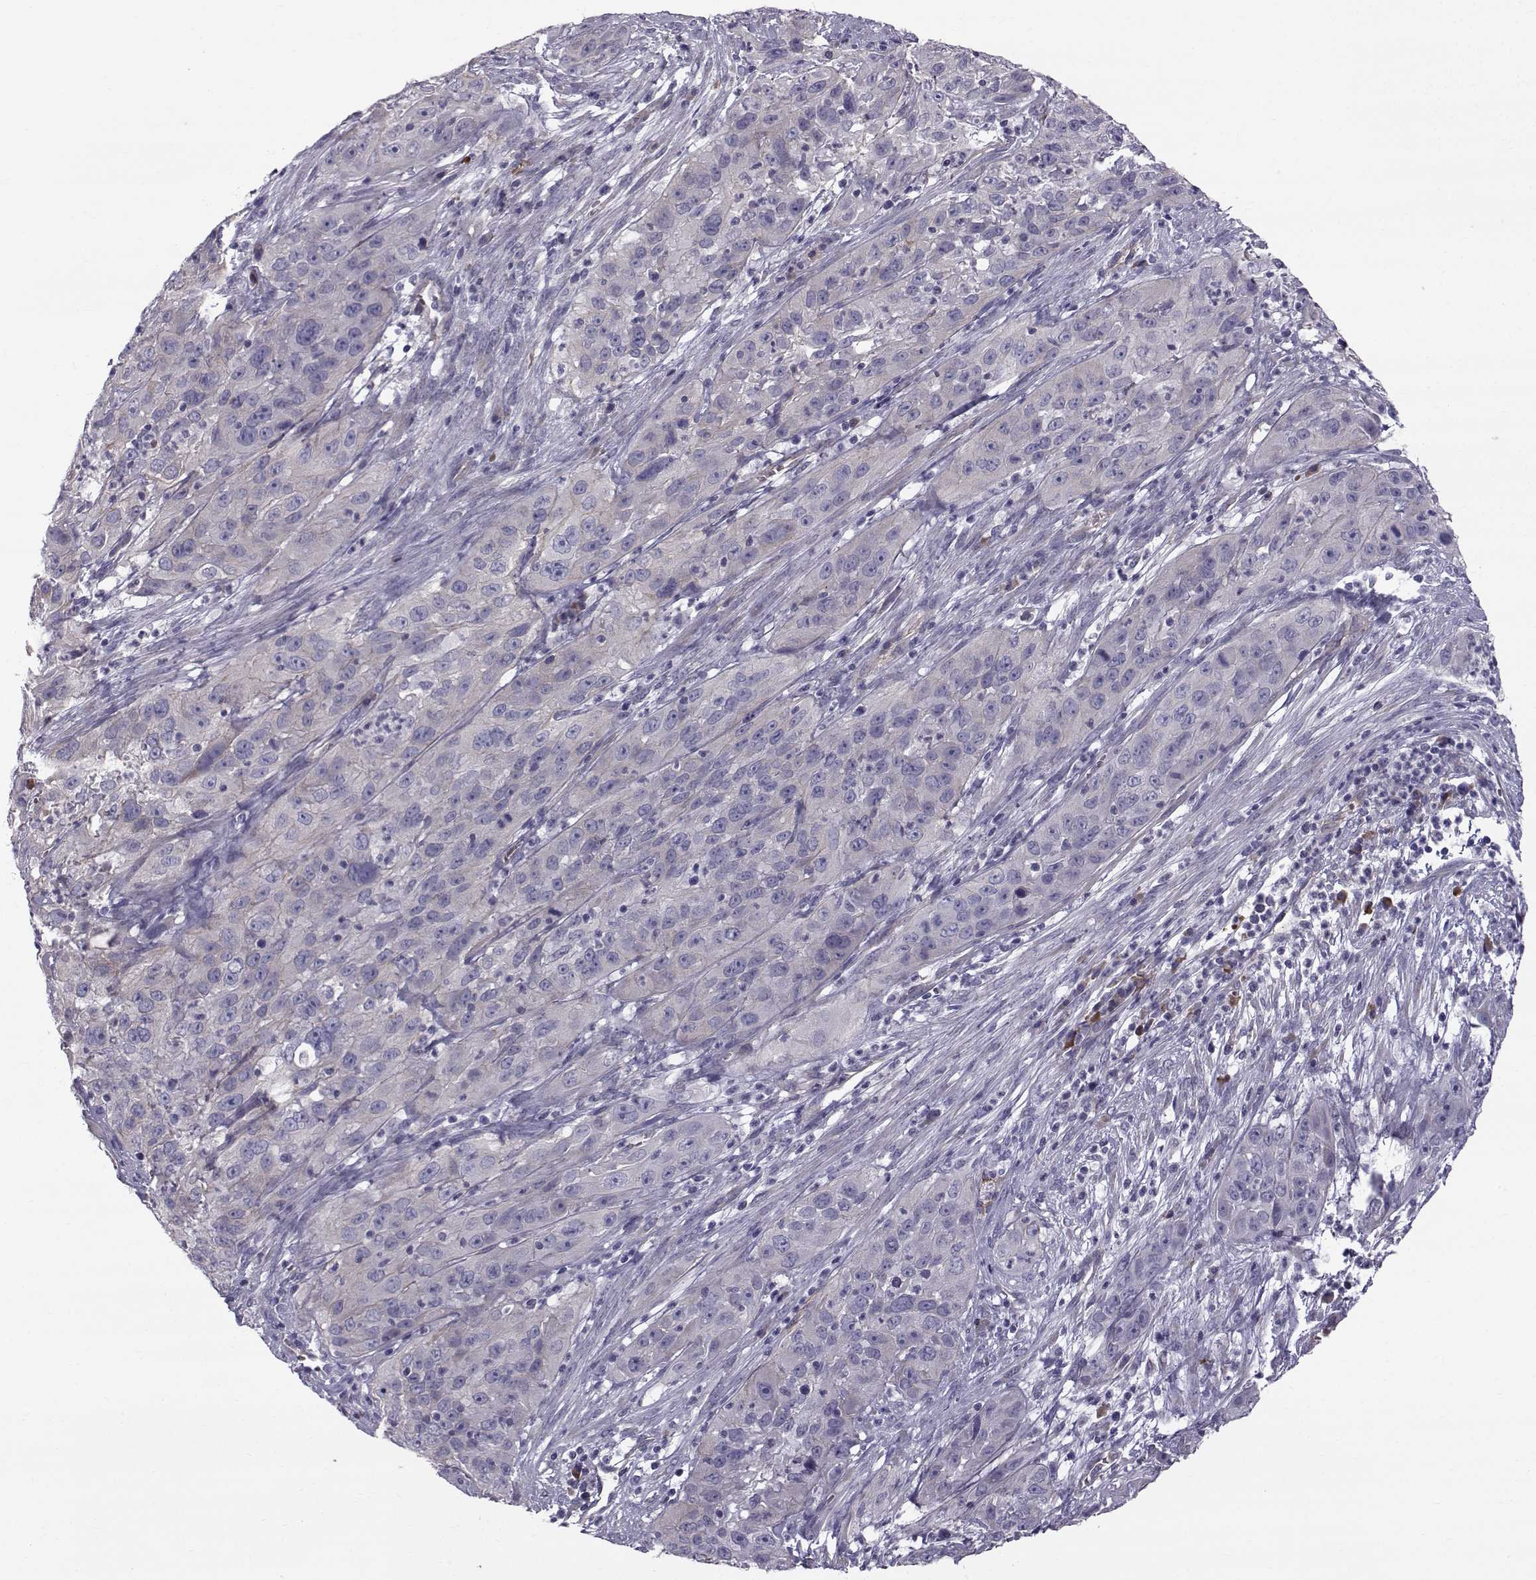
{"staining": {"intensity": "weak", "quantity": "<25%", "location": "cytoplasmic/membranous"}, "tissue": "cervical cancer", "cell_type": "Tumor cells", "image_type": "cancer", "snomed": [{"axis": "morphology", "description": "Squamous cell carcinoma, NOS"}, {"axis": "topography", "description": "Cervix"}], "caption": "Human squamous cell carcinoma (cervical) stained for a protein using IHC reveals no positivity in tumor cells.", "gene": "QPCT", "patient": {"sex": "female", "age": 32}}